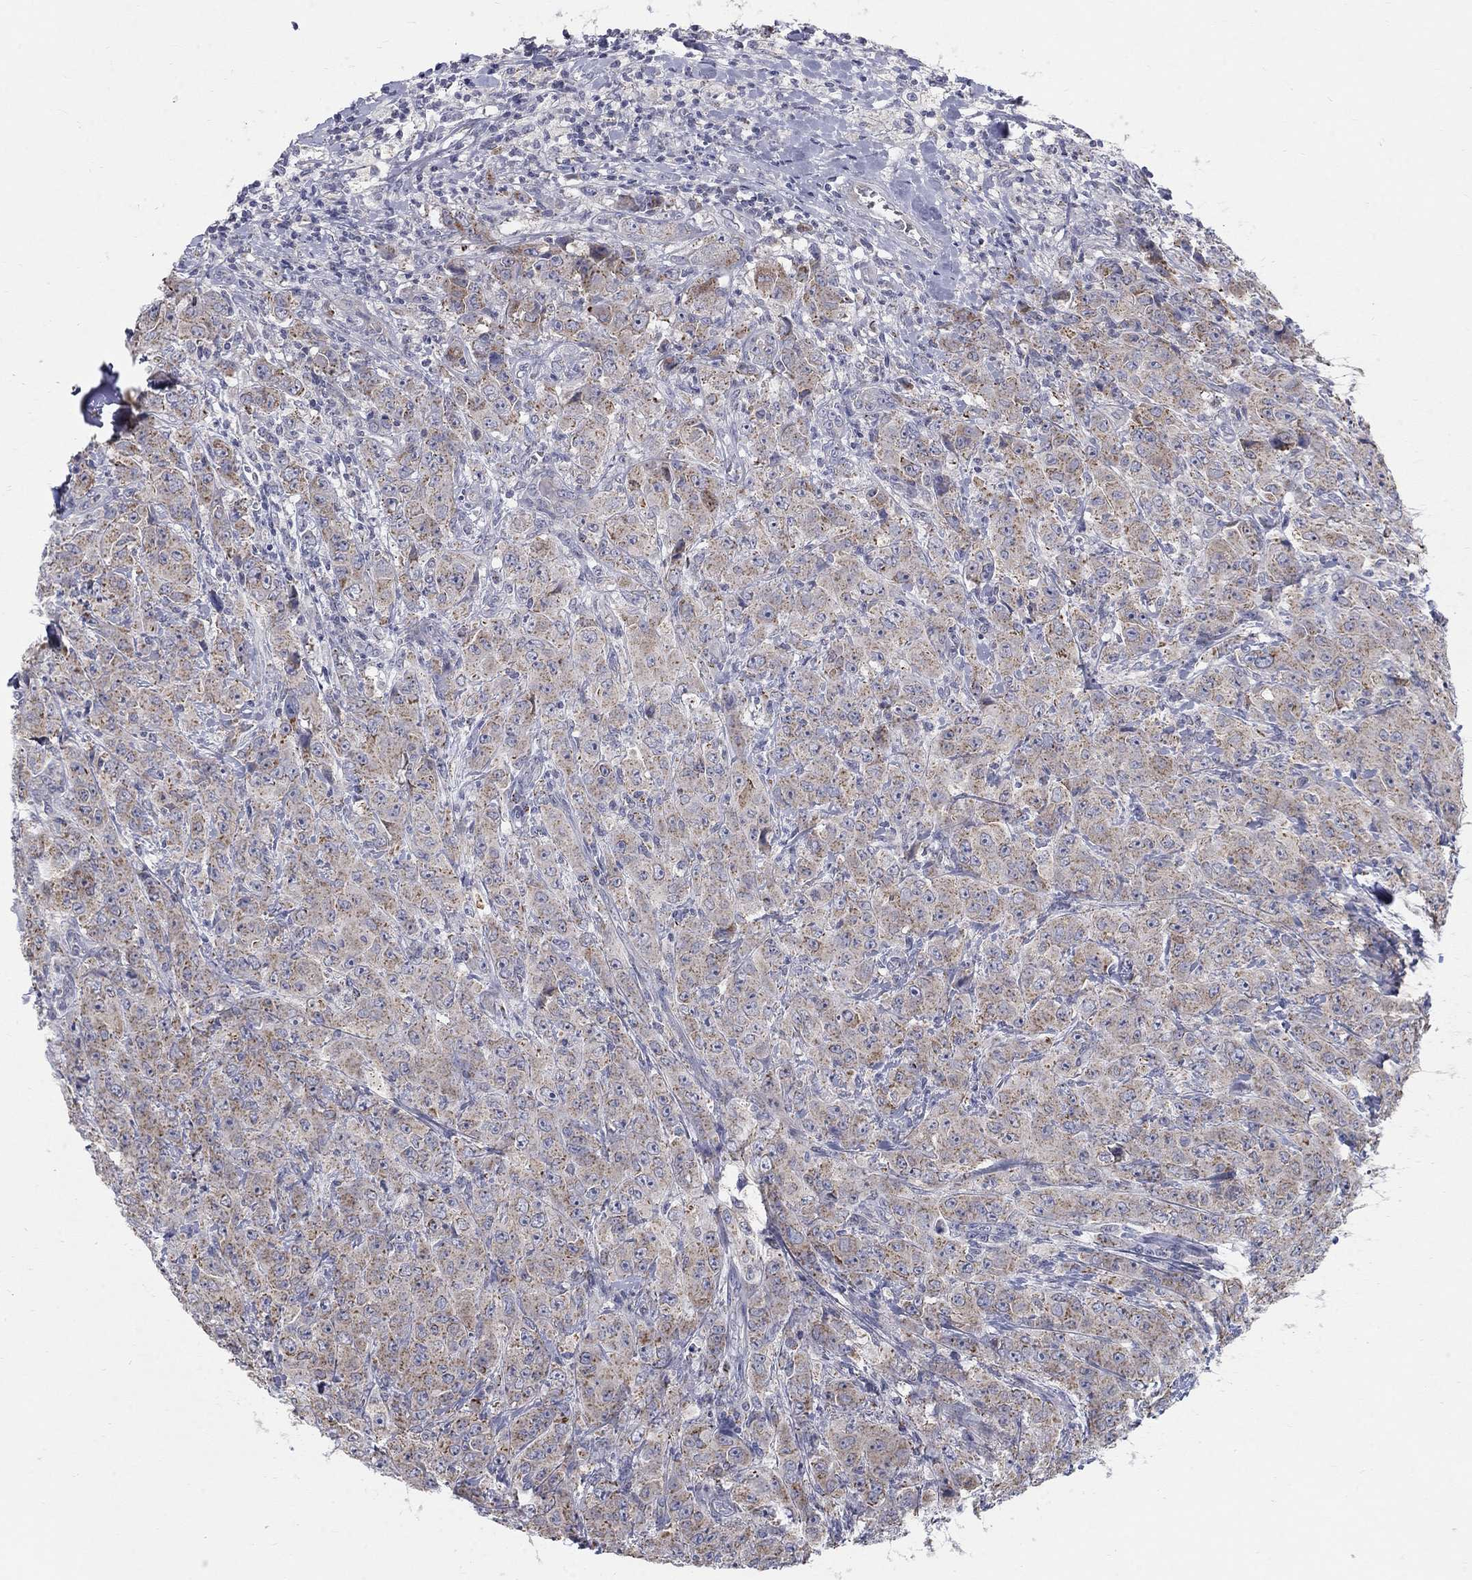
{"staining": {"intensity": "weak", "quantity": "25%-75%", "location": "cytoplasmic/membranous"}, "tissue": "breast cancer", "cell_type": "Tumor cells", "image_type": "cancer", "snomed": [{"axis": "morphology", "description": "Duct carcinoma"}, {"axis": "topography", "description": "Breast"}], "caption": "A brown stain highlights weak cytoplasmic/membranous positivity of a protein in human infiltrating ductal carcinoma (breast) tumor cells.", "gene": "PANK3", "patient": {"sex": "female", "age": 43}}